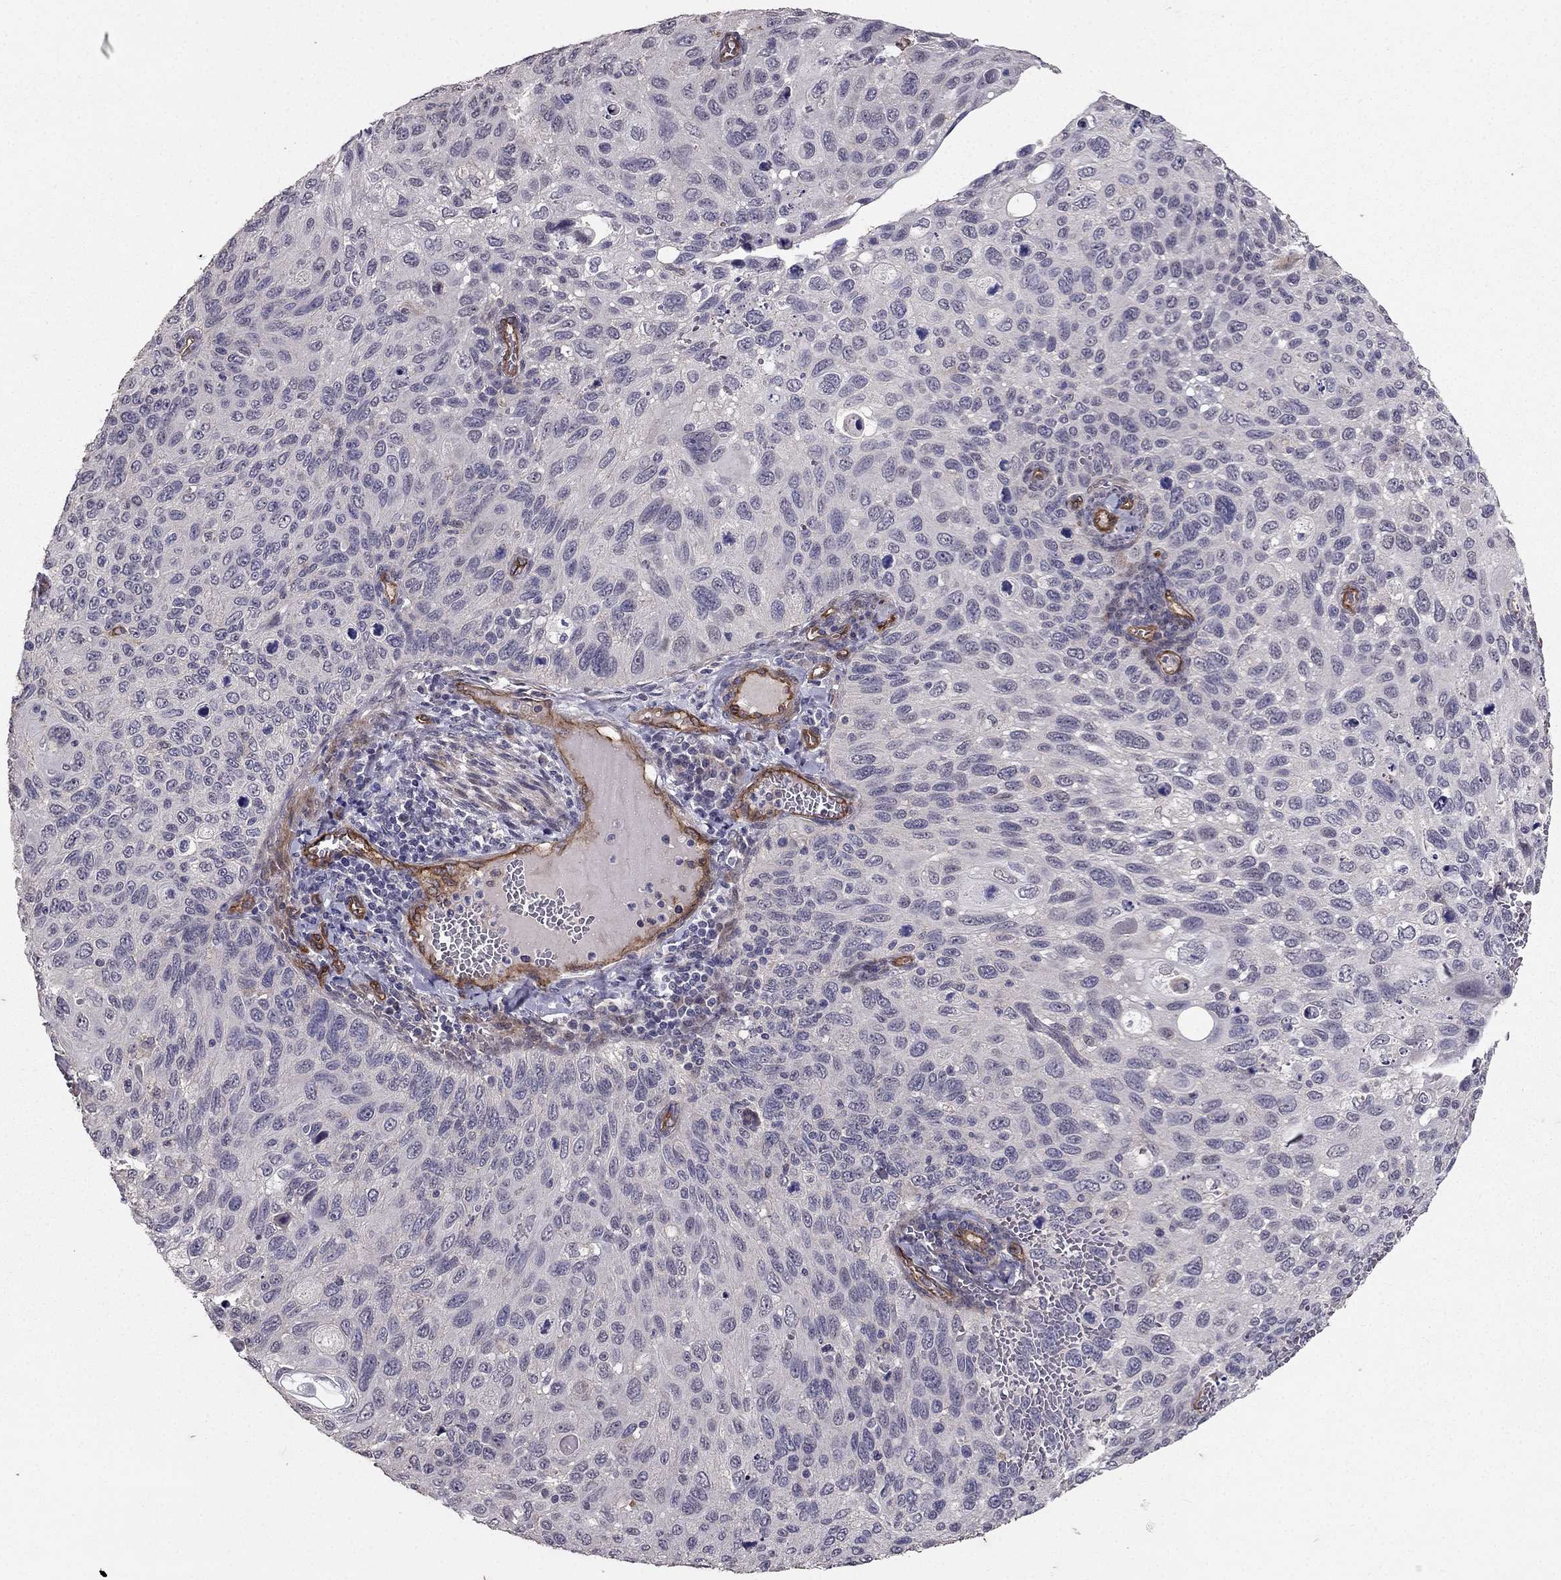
{"staining": {"intensity": "negative", "quantity": "none", "location": "none"}, "tissue": "cervical cancer", "cell_type": "Tumor cells", "image_type": "cancer", "snomed": [{"axis": "morphology", "description": "Squamous cell carcinoma, NOS"}, {"axis": "topography", "description": "Cervix"}], "caption": "Histopathology image shows no protein expression in tumor cells of cervical squamous cell carcinoma tissue.", "gene": "RASIP1", "patient": {"sex": "female", "age": 70}}